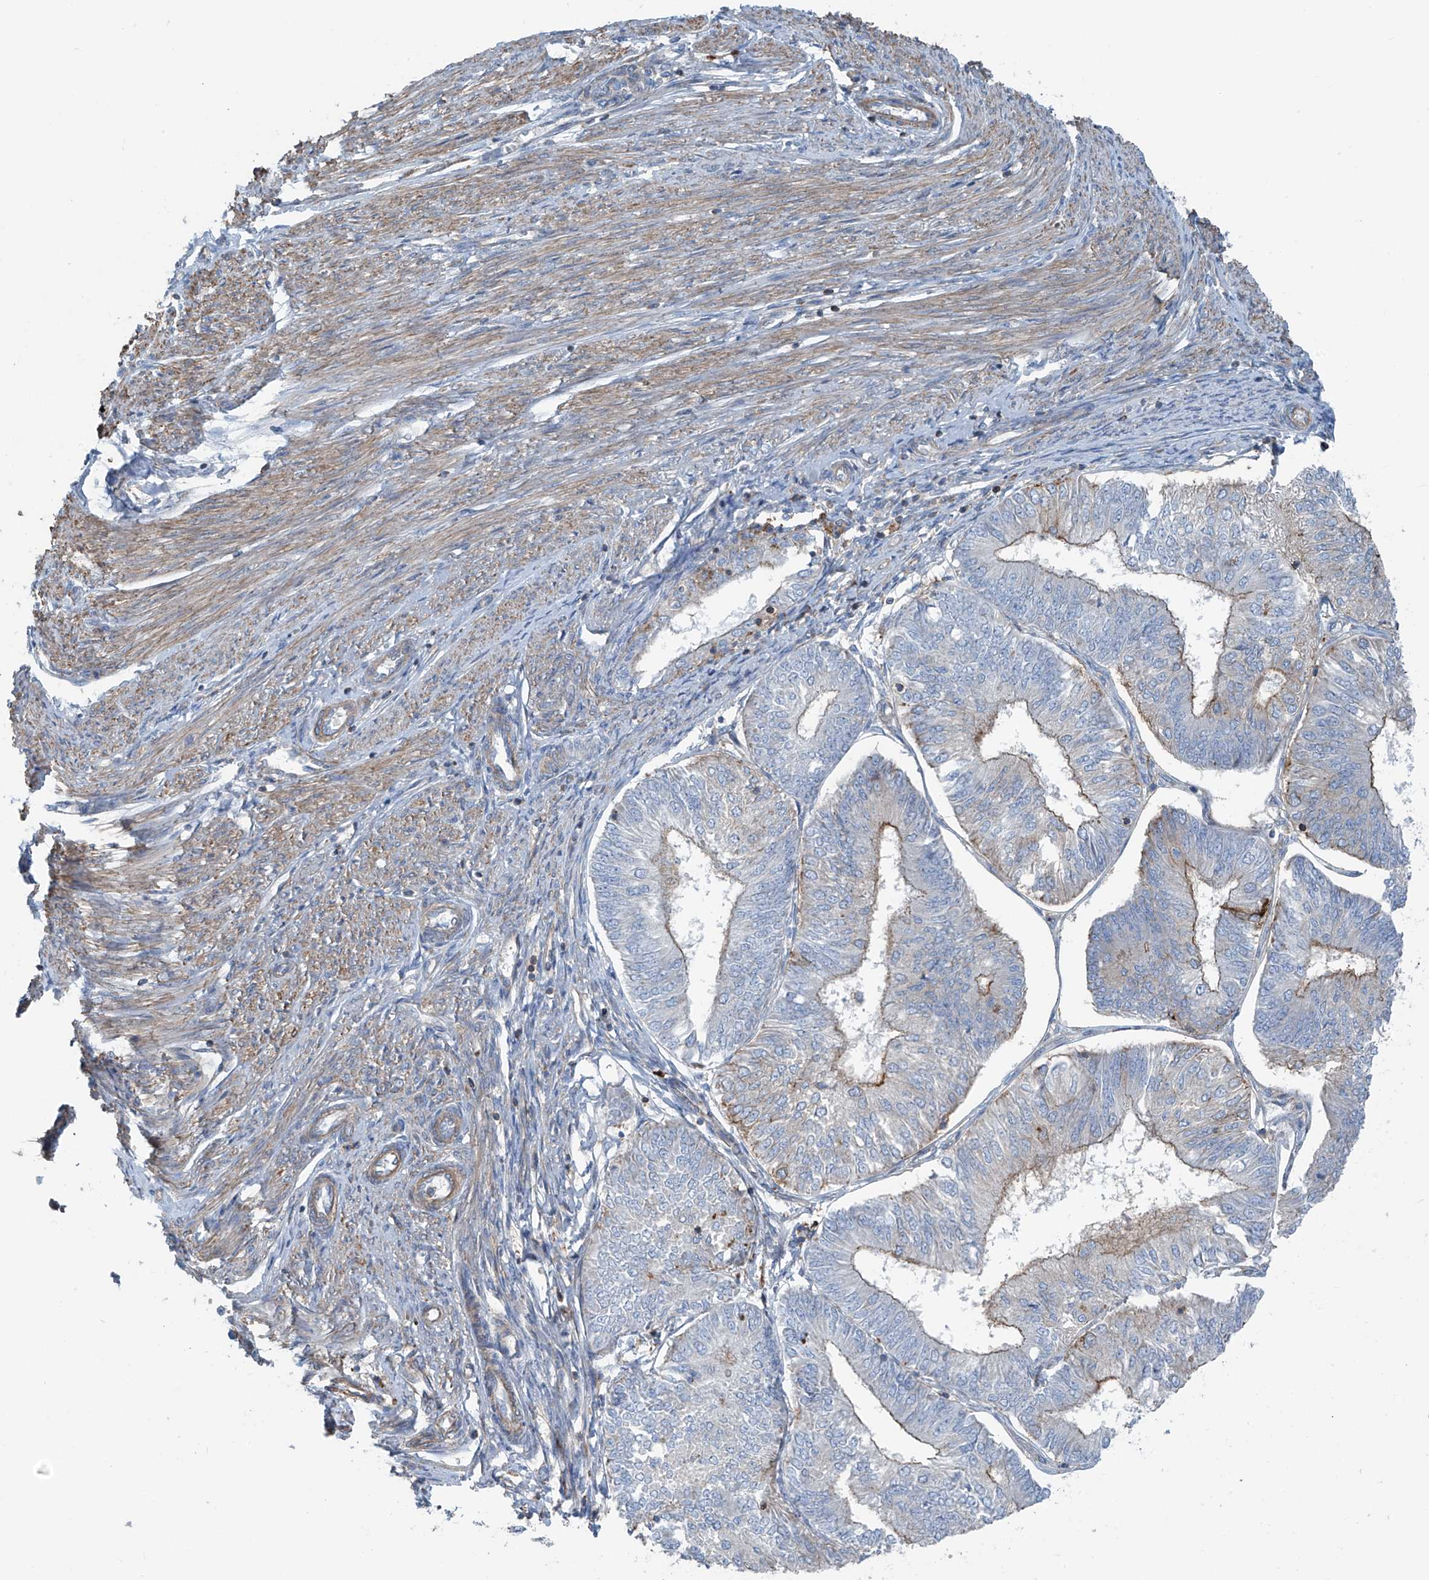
{"staining": {"intensity": "weak", "quantity": "<25%", "location": "cytoplasmic/membranous"}, "tissue": "endometrial cancer", "cell_type": "Tumor cells", "image_type": "cancer", "snomed": [{"axis": "morphology", "description": "Adenocarcinoma, NOS"}, {"axis": "topography", "description": "Endometrium"}], "caption": "A high-resolution micrograph shows IHC staining of adenocarcinoma (endometrial), which shows no significant positivity in tumor cells.", "gene": "SLC1A5", "patient": {"sex": "female", "age": 58}}